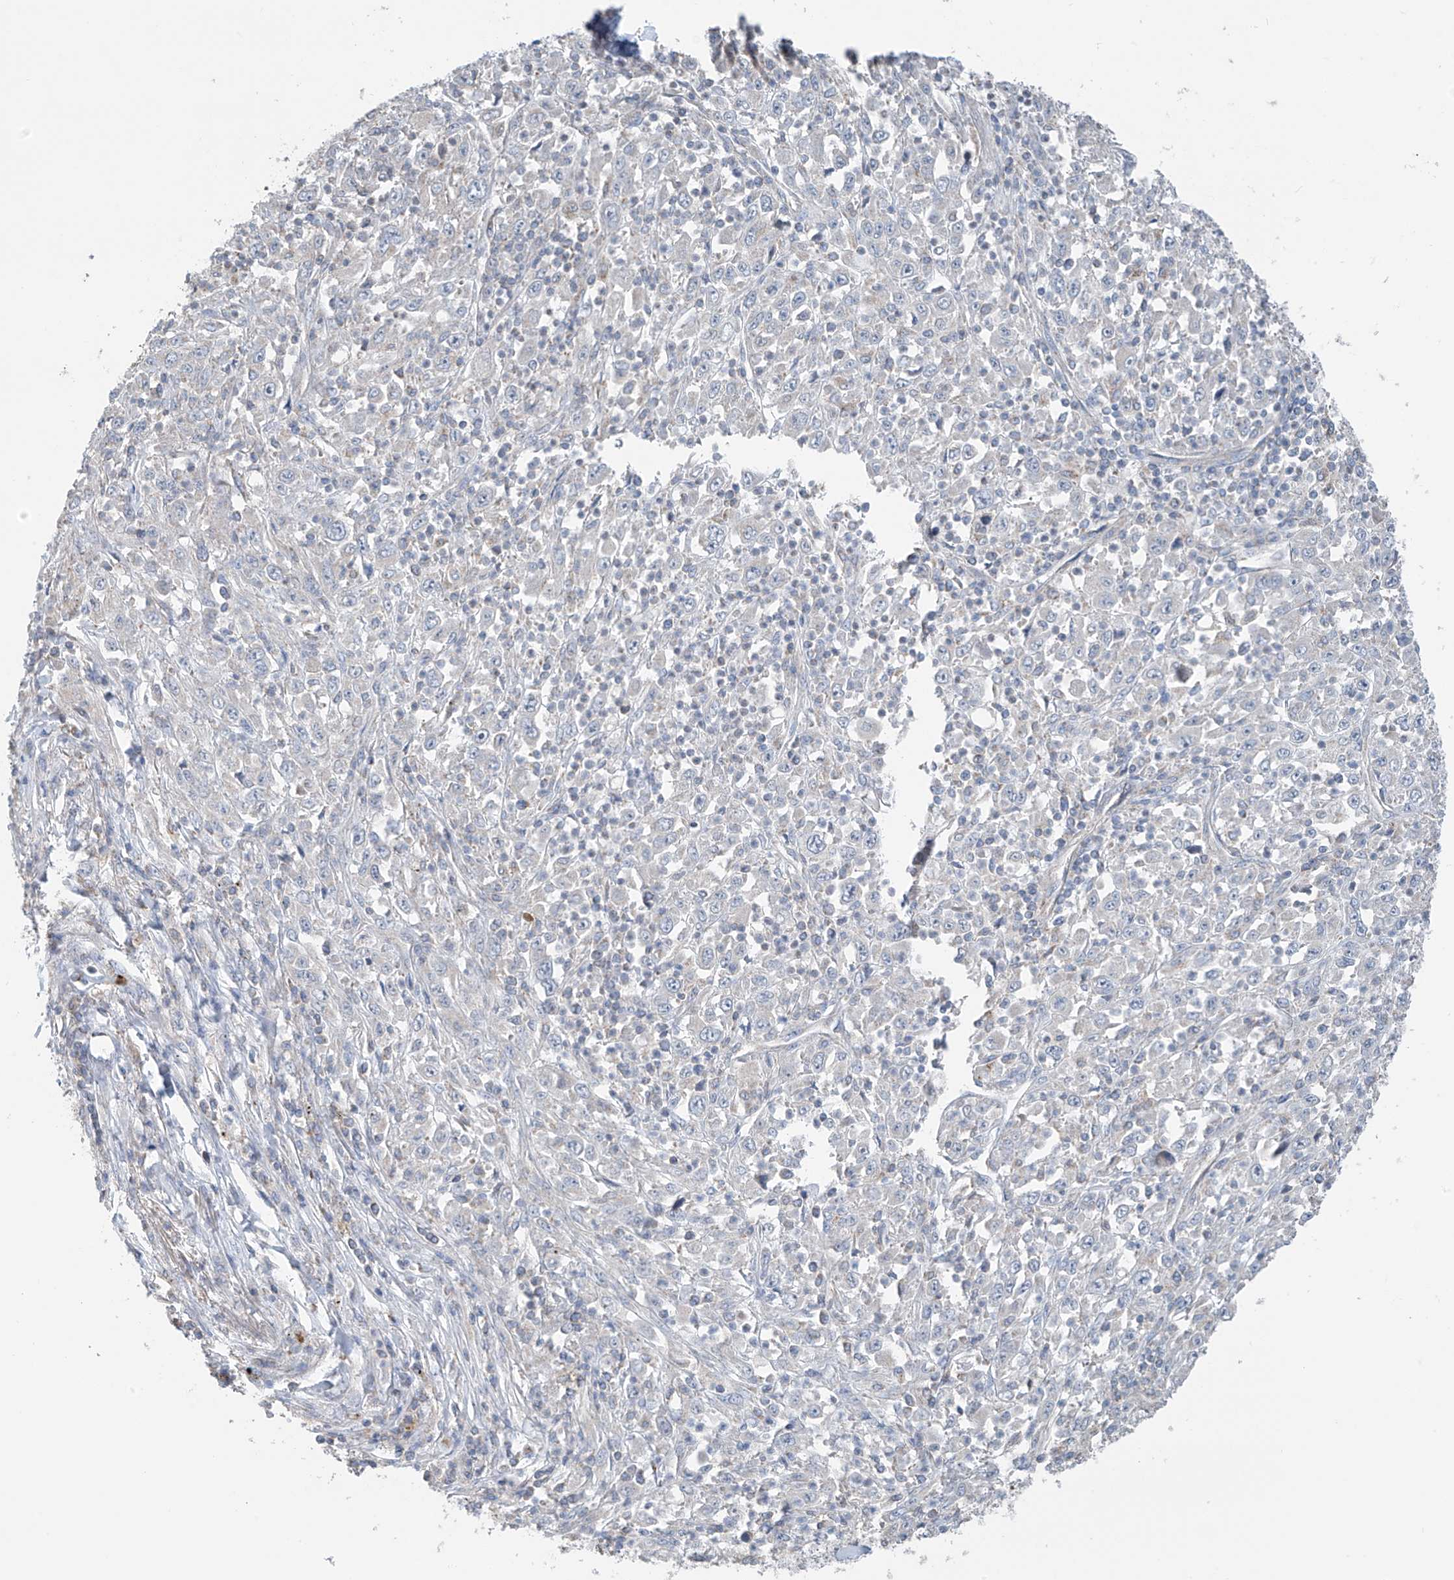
{"staining": {"intensity": "negative", "quantity": "none", "location": "none"}, "tissue": "melanoma", "cell_type": "Tumor cells", "image_type": "cancer", "snomed": [{"axis": "morphology", "description": "Malignant melanoma, Metastatic site"}, {"axis": "topography", "description": "Skin"}], "caption": "Tumor cells are negative for brown protein staining in malignant melanoma (metastatic site).", "gene": "SYN3", "patient": {"sex": "female", "age": 56}}